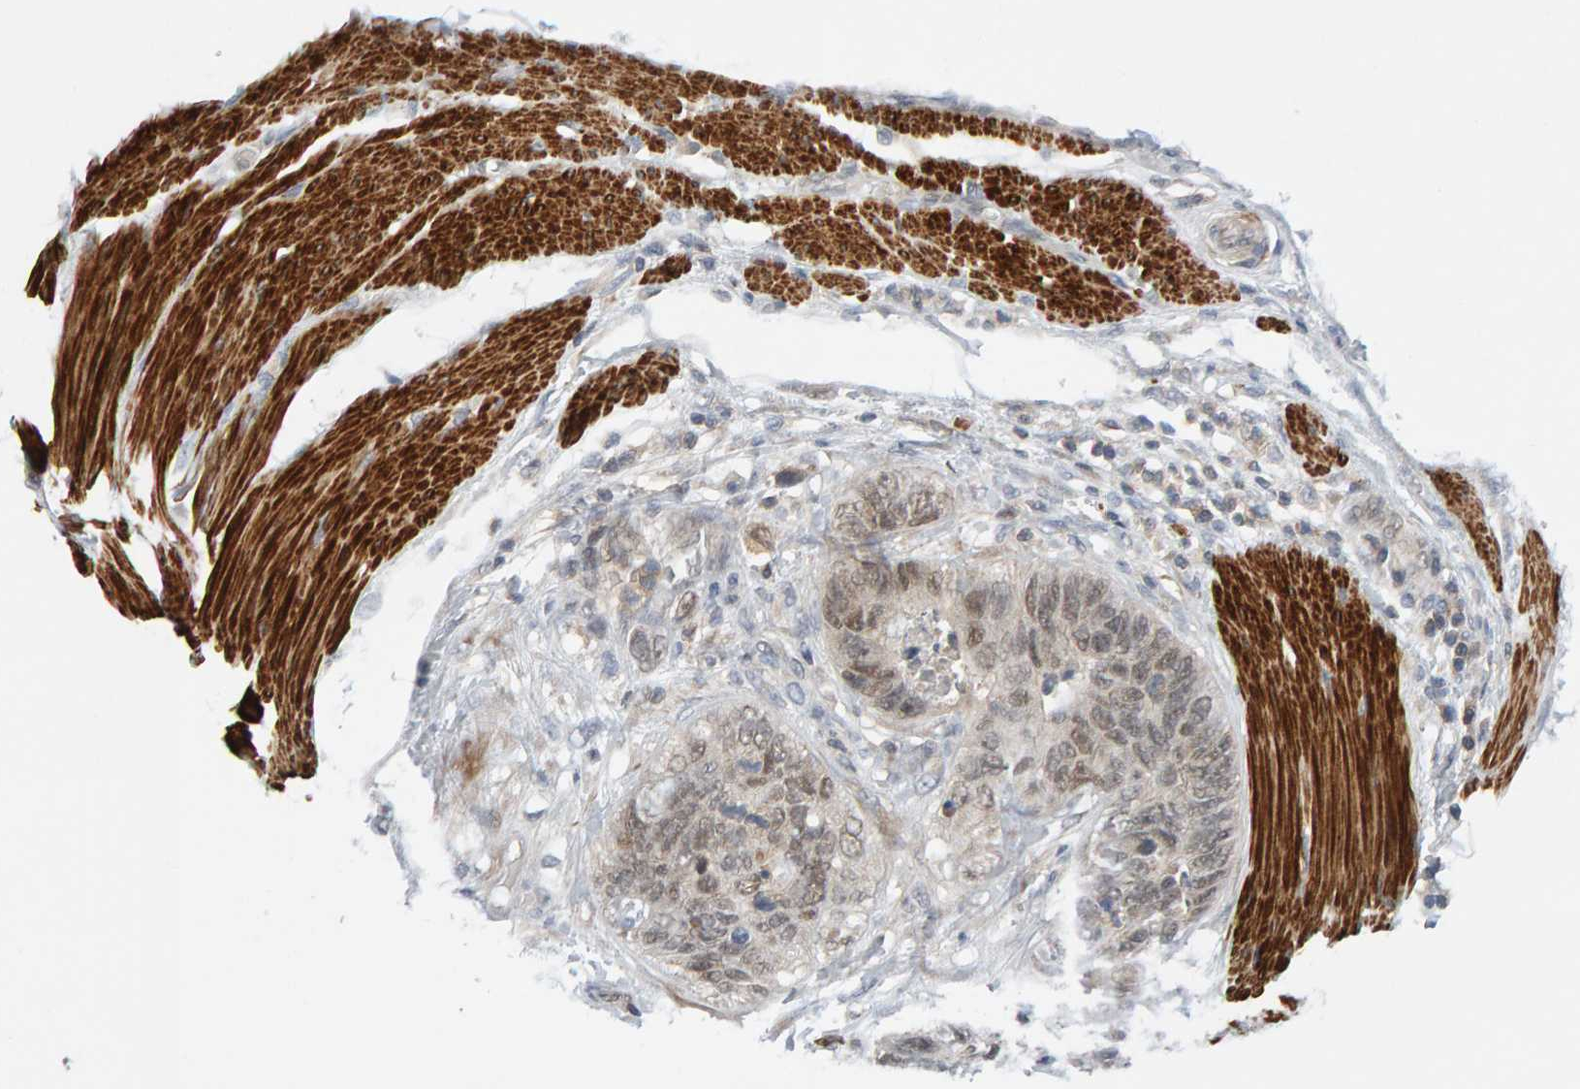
{"staining": {"intensity": "weak", "quantity": ">75%", "location": "cytoplasmic/membranous,nuclear"}, "tissue": "stomach cancer", "cell_type": "Tumor cells", "image_type": "cancer", "snomed": [{"axis": "morphology", "description": "Normal tissue, NOS"}, {"axis": "morphology", "description": "Adenocarcinoma, NOS"}, {"axis": "topography", "description": "Stomach"}], "caption": "Protein analysis of stomach cancer tissue displays weak cytoplasmic/membranous and nuclear staining in approximately >75% of tumor cells.", "gene": "NUDCD1", "patient": {"sex": "female", "age": 89}}